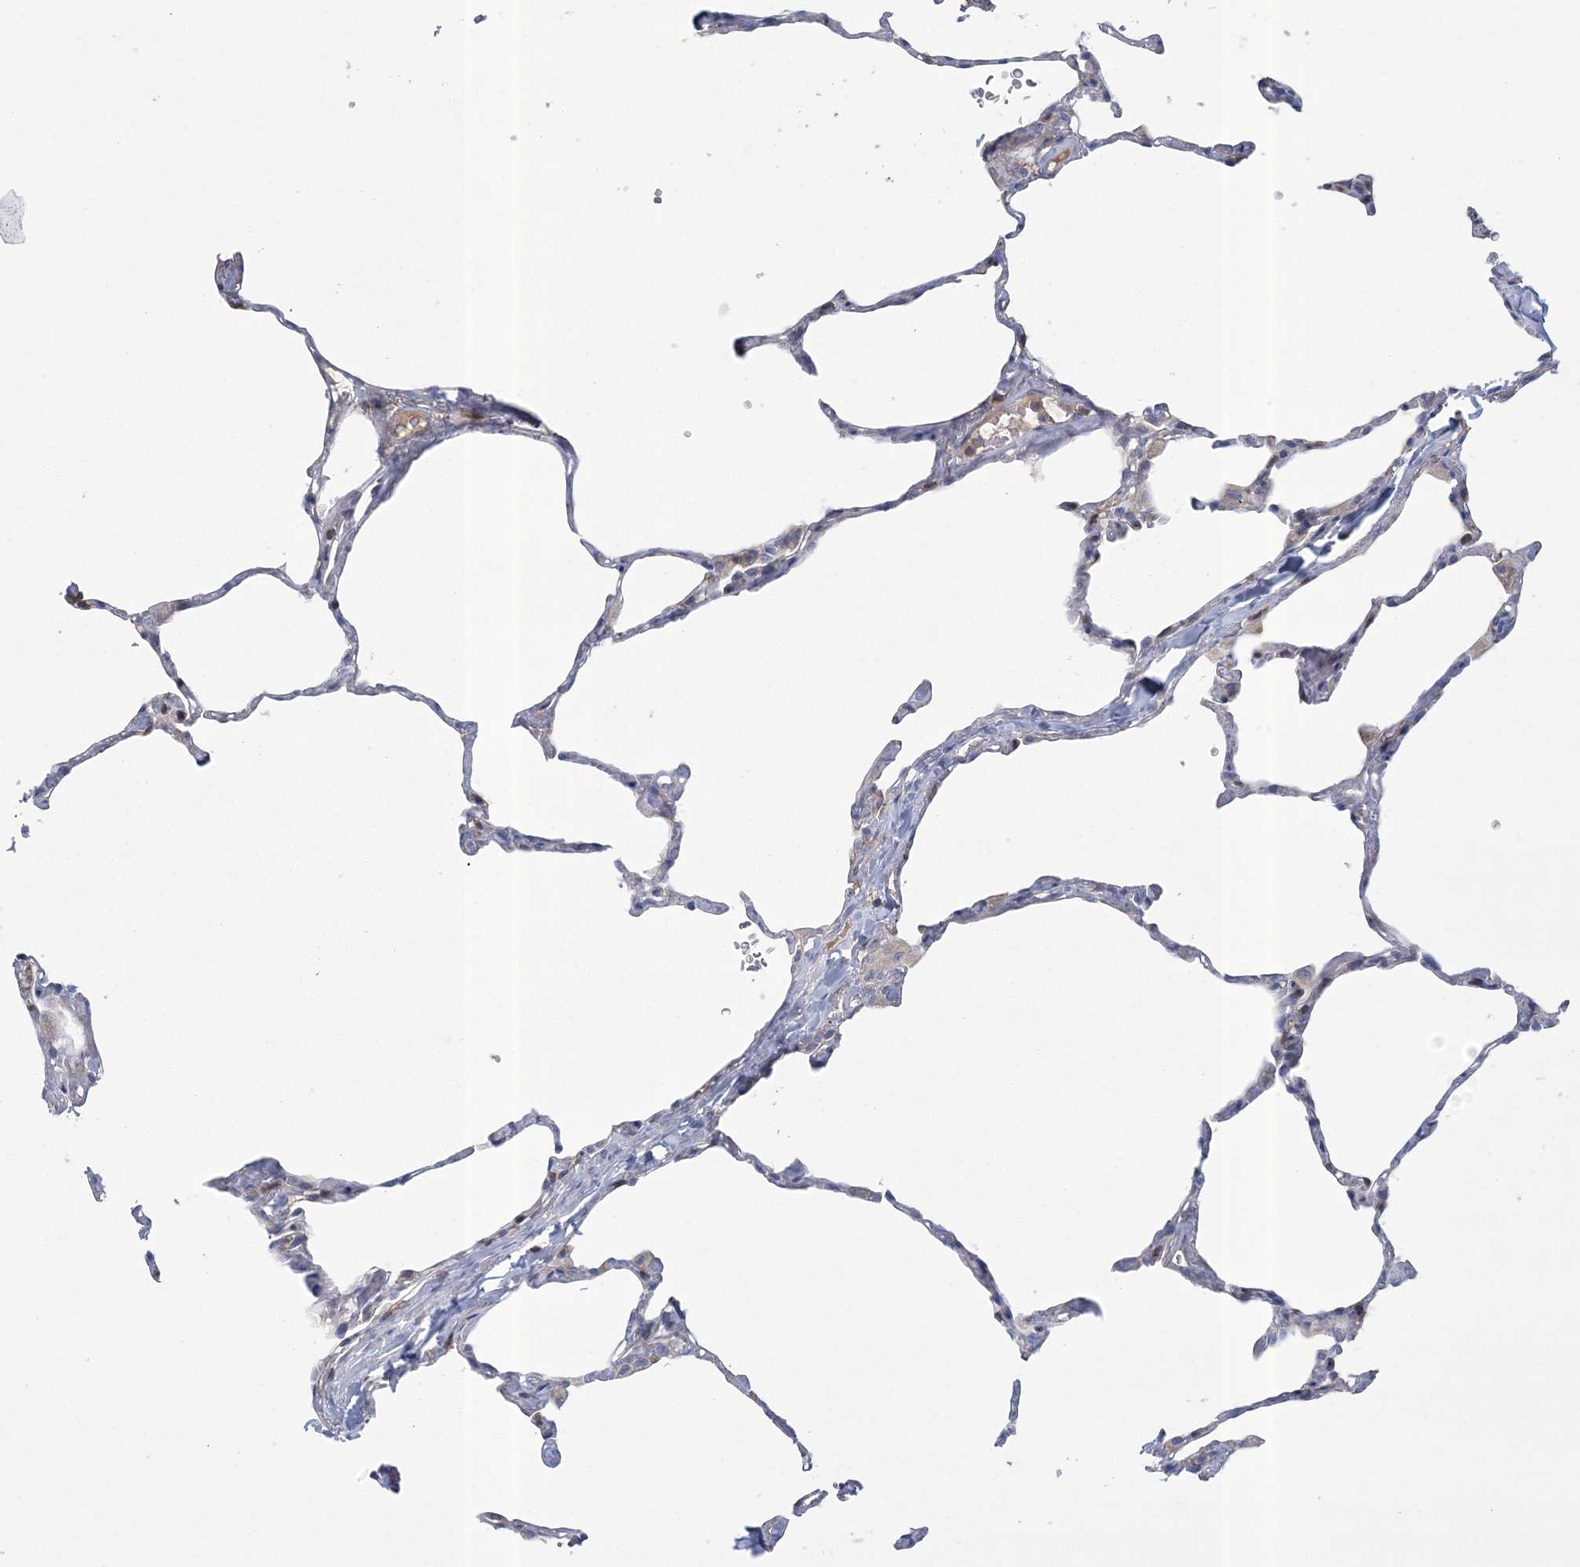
{"staining": {"intensity": "negative", "quantity": "none", "location": "none"}, "tissue": "lung", "cell_type": "Alveolar cells", "image_type": "normal", "snomed": [{"axis": "morphology", "description": "Normal tissue, NOS"}, {"axis": "topography", "description": "Lung"}], "caption": "High power microscopy micrograph of an immunohistochemistry micrograph of unremarkable lung, revealing no significant expression in alveolar cells.", "gene": "ARSJ", "patient": {"sex": "male", "age": 65}}